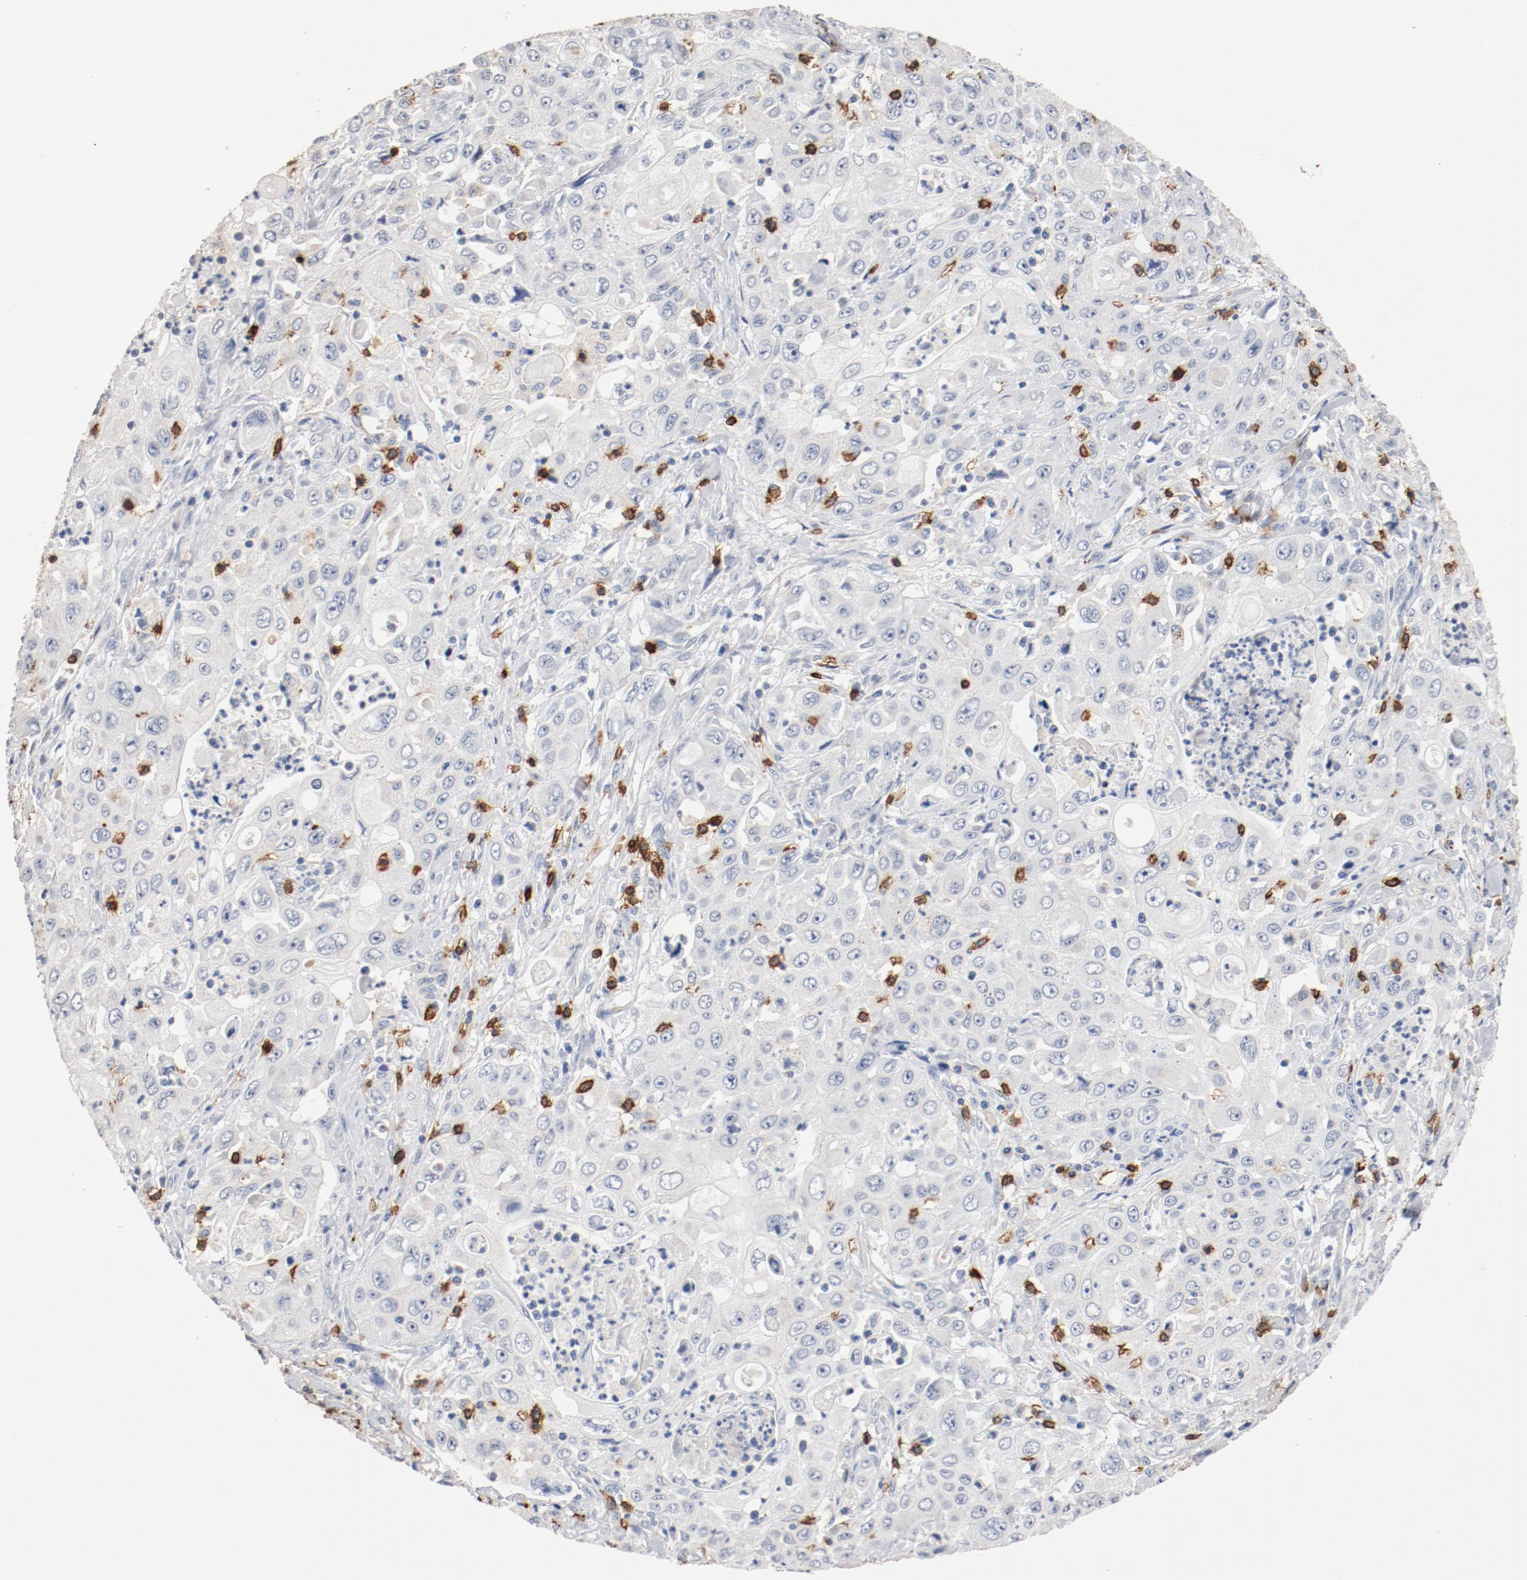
{"staining": {"intensity": "negative", "quantity": "none", "location": "none"}, "tissue": "pancreatic cancer", "cell_type": "Tumor cells", "image_type": "cancer", "snomed": [{"axis": "morphology", "description": "Adenocarcinoma, NOS"}, {"axis": "topography", "description": "Pancreas"}], "caption": "Photomicrograph shows no protein staining in tumor cells of pancreatic cancer (adenocarcinoma) tissue.", "gene": "CD247", "patient": {"sex": "male", "age": 70}}